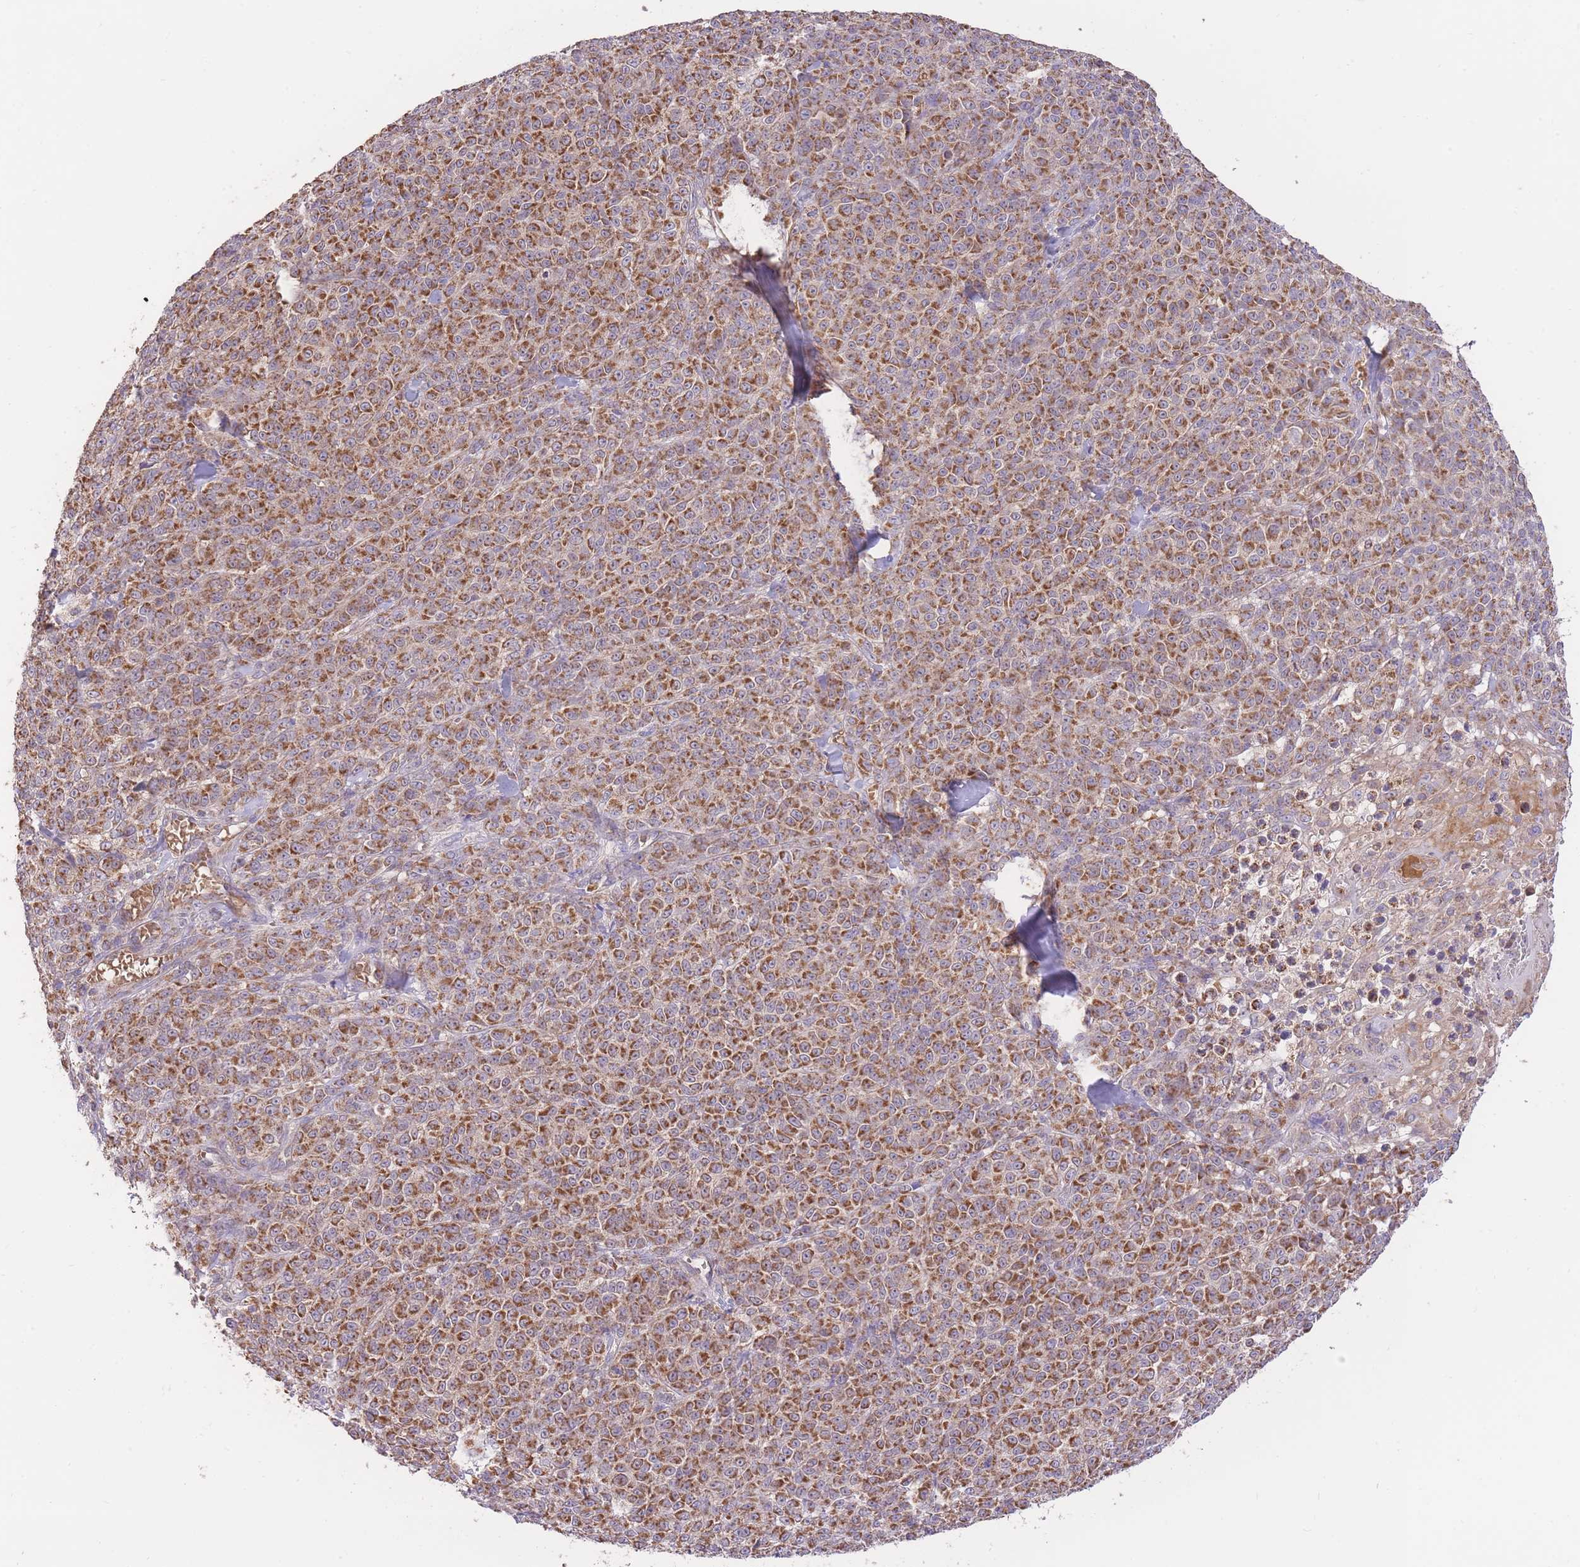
{"staining": {"intensity": "strong", "quantity": ">75%", "location": "cytoplasmic/membranous"}, "tissue": "melanoma", "cell_type": "Tumor cells", "image_type": "cancer", "snomed": [{"axis": "morphology", "description": "Normal tissue, NOS"}, {"axis": "morphology", "description": "Malignant melanoma, NOS"}, {"axis": "topography", "description": "Skin"}], "caption": "Human melanoma stained with a protein marker demonstrates strong staining in tumor cells.", "gene": "PREP", "patient": {"sex": "female", "age": 34}}